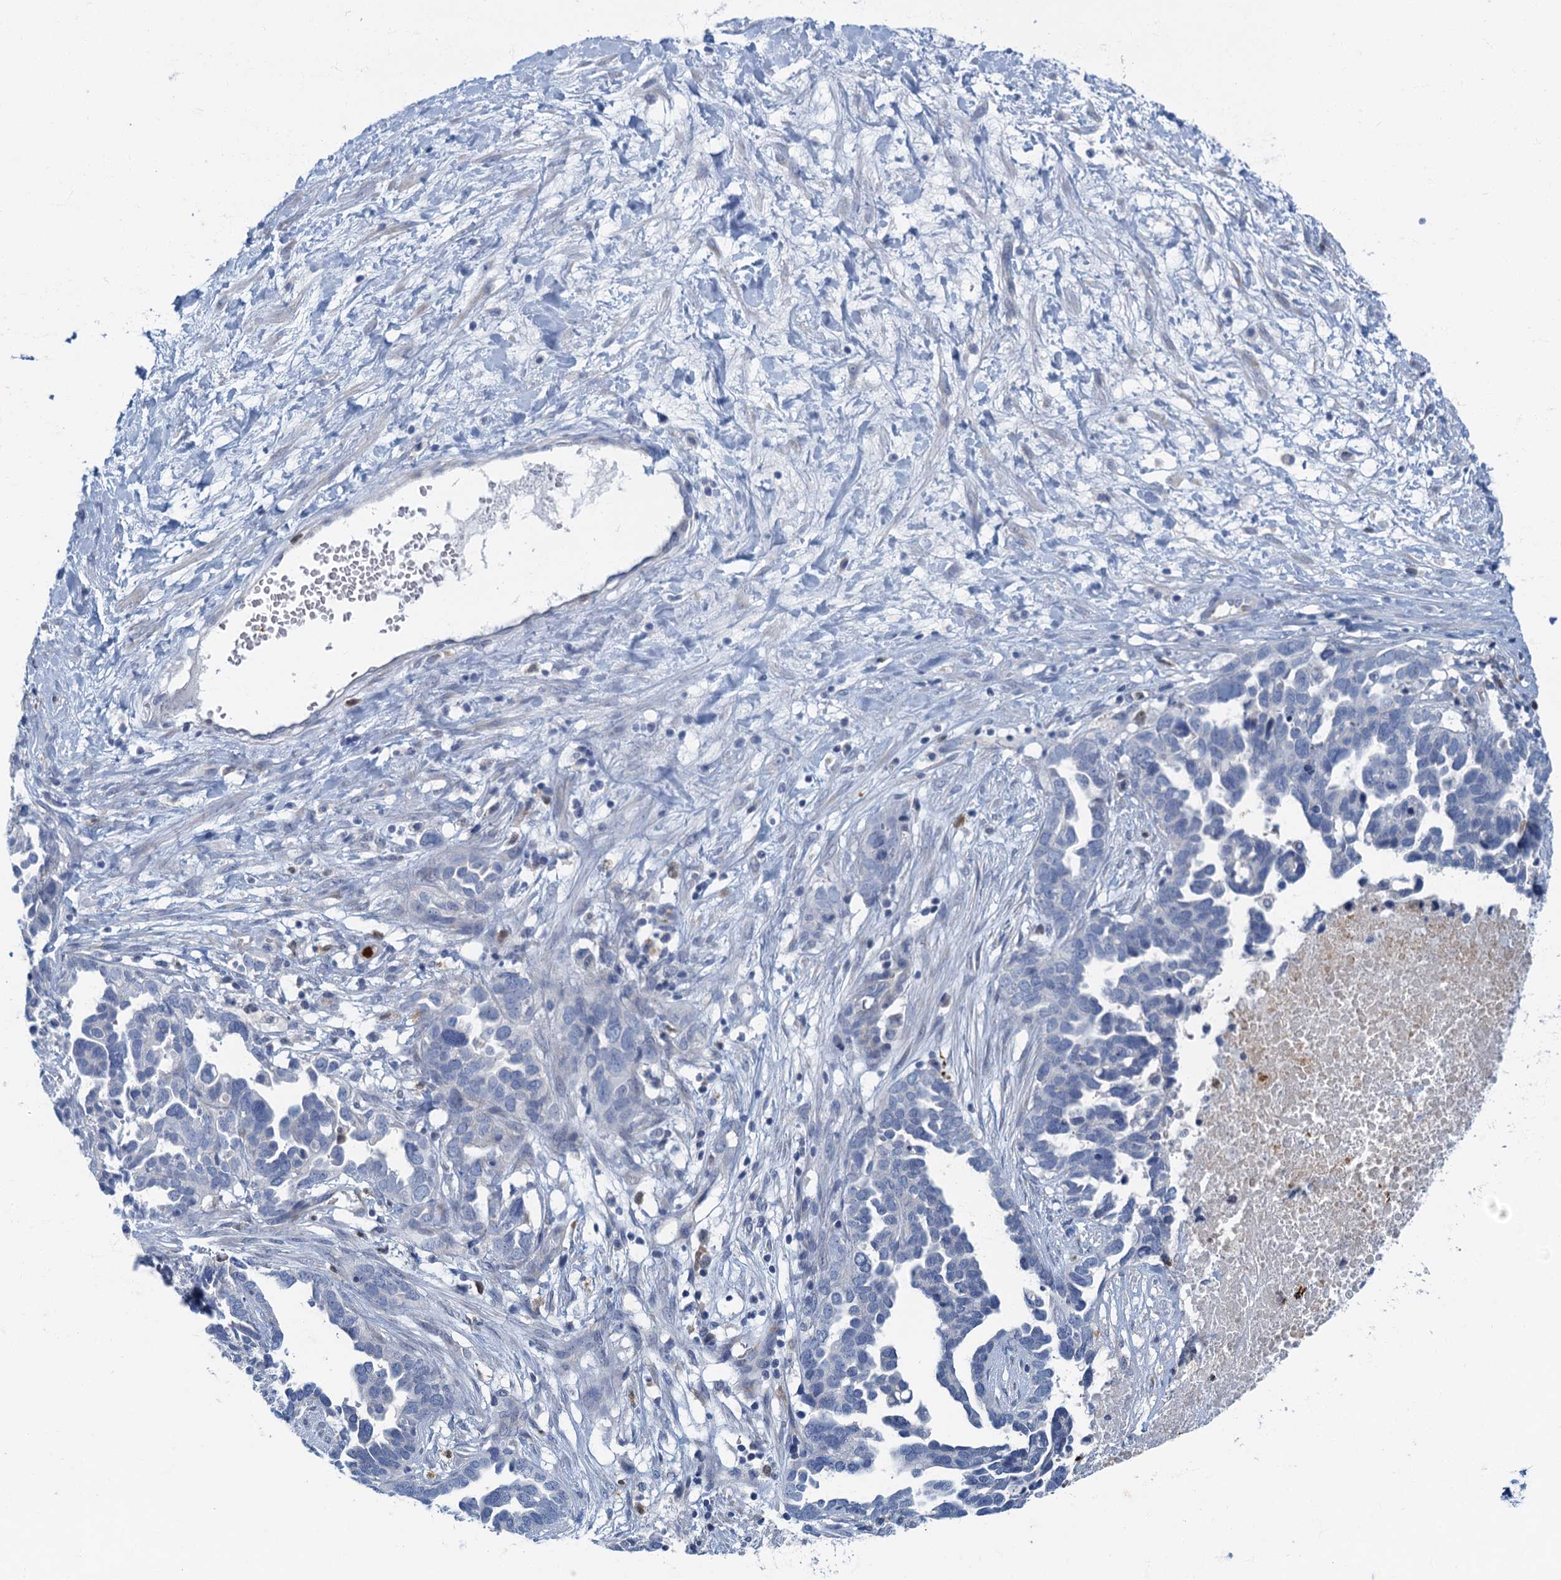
{"staining": {"intensity": "negative", "quantity": "none", "location": "none"}, "tissue": "ovarian cancer", "cell_type": "Tumor cells", "image_type": "cancer", "snomed": [{"axis": "morphology", "description": "Cystadenocarcinoma, serous, NOS"}, {"axis": "topography", "description": "Ovary"}], "caption": "Ovarian cancer was stained to show a protein in brown. There is no significant expression in tumor cells.", "gene": "ANKDD1A", "patient": {"sex": "female", "age": 54}}